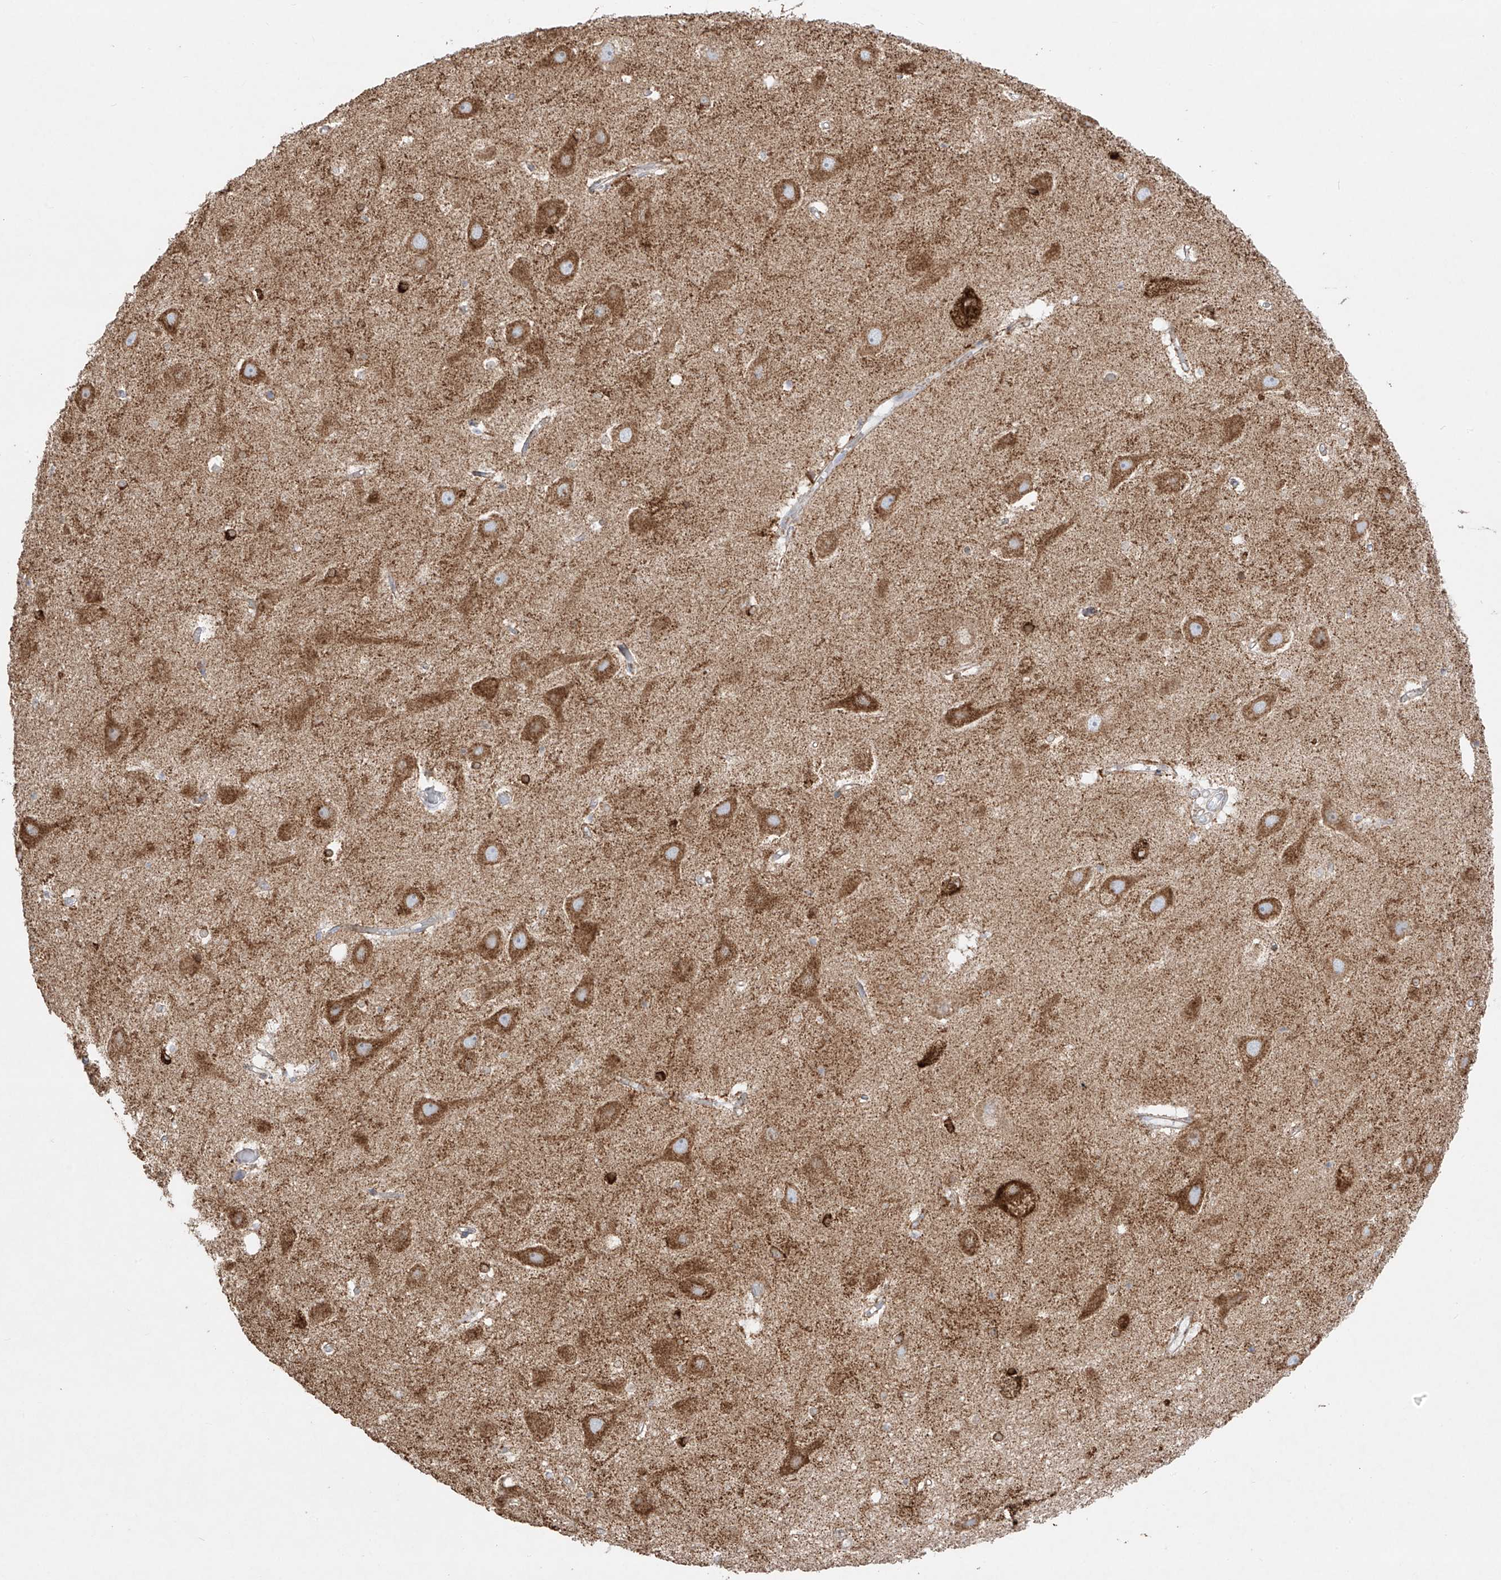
{"staining": {"intensity": "strong", "quantity": "<25%", "location": "cytoplasmic/membranous"}, "tissue": "hippocampus", "cell_type": "Glial cells", "image_type": "normal", "snomed": [{"axis": "morphology", "description": "Normal tissue, NOS"}, {"axis": "topography", "description": "Hippocampus"}], "caption": "Immunohistochemistry (IHC) (DAB) staining of normal hippocampus displays strong cytoplasmic/membranous protein staining in approximately <25% of glial cells.", "gene": "COLGALT2", "patient": {"sex": "female", "age": 52}}